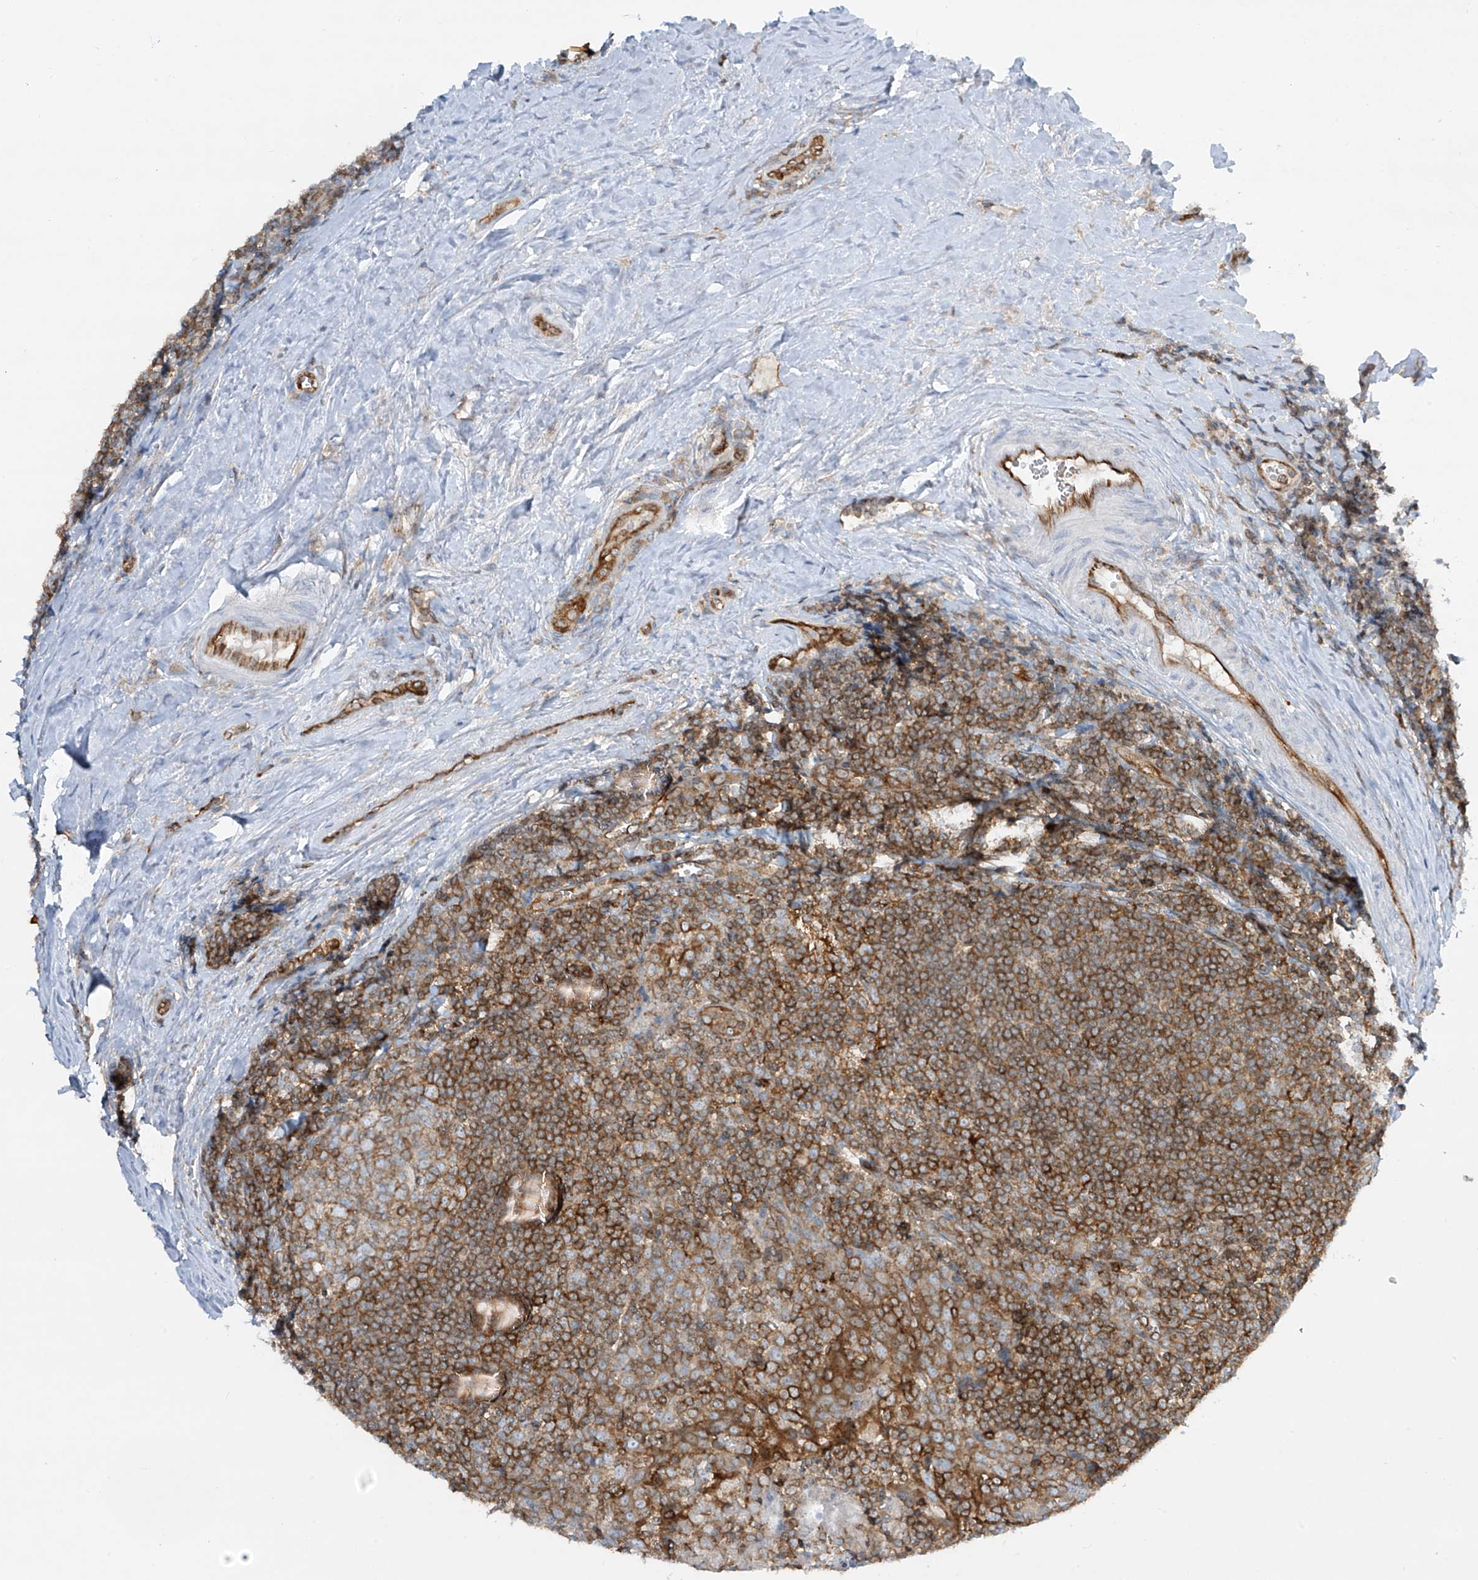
{"staining": {"intensity": "moderate", "quantity": ">75%", "location": "cytoplasmic/membranous"}, "tissue": "tonsil", "cell_type": "Germinal center cells", "image_type": "normal", "snomed": [{"axis": "morphology", "description": "Normal tissue, NOS"}, {"axis": "topography", "description": "Tonsil"}], "caption": "Protein staining reveals moderate cytoplasmic/membranous staining in about >75% of germinal center cells in normal tonsil.", "gene": "HLA", "patient": {"sex": "male", "age": 27}}